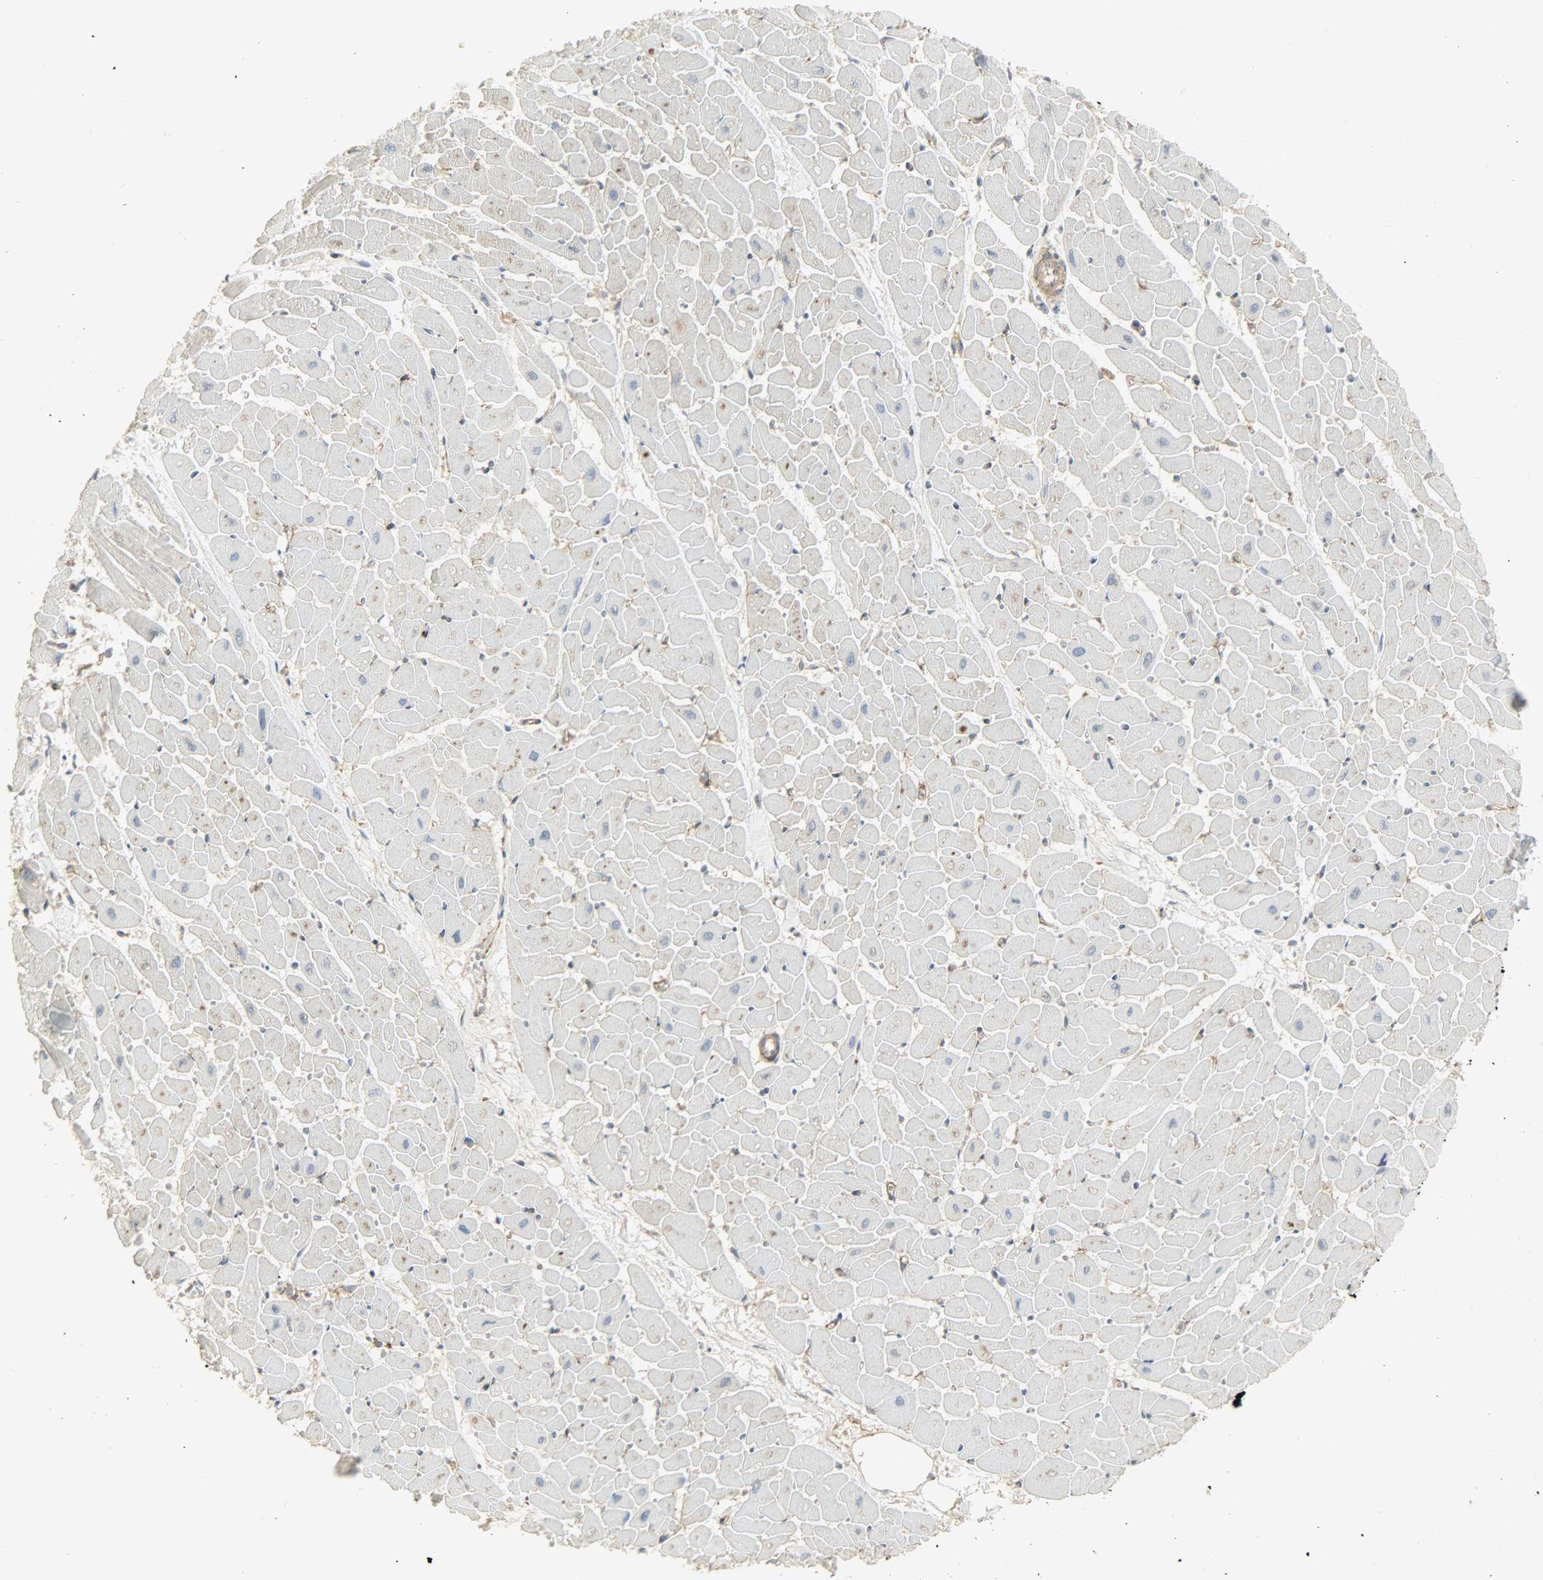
{"staining": {"intensity": "negative", "quantity": "none", "location": "none"}, "tissue": "heart muscle", "cell_type": "Cardiomyocytes", "image_type": "normal", "snomed": [{"axis": "morphology", "description": "Normal tissue, NOS"}, {"axis": "topography", "description": "Heart"}], "caption": "High power microscopy photomicrograph of an immunohistochemistry (IHC) image of benign heart muscle, revealing no significant staining in cardiomyocytes.", "gene": "ENPEP", "patient": {"sex": "female", "age": 19}}